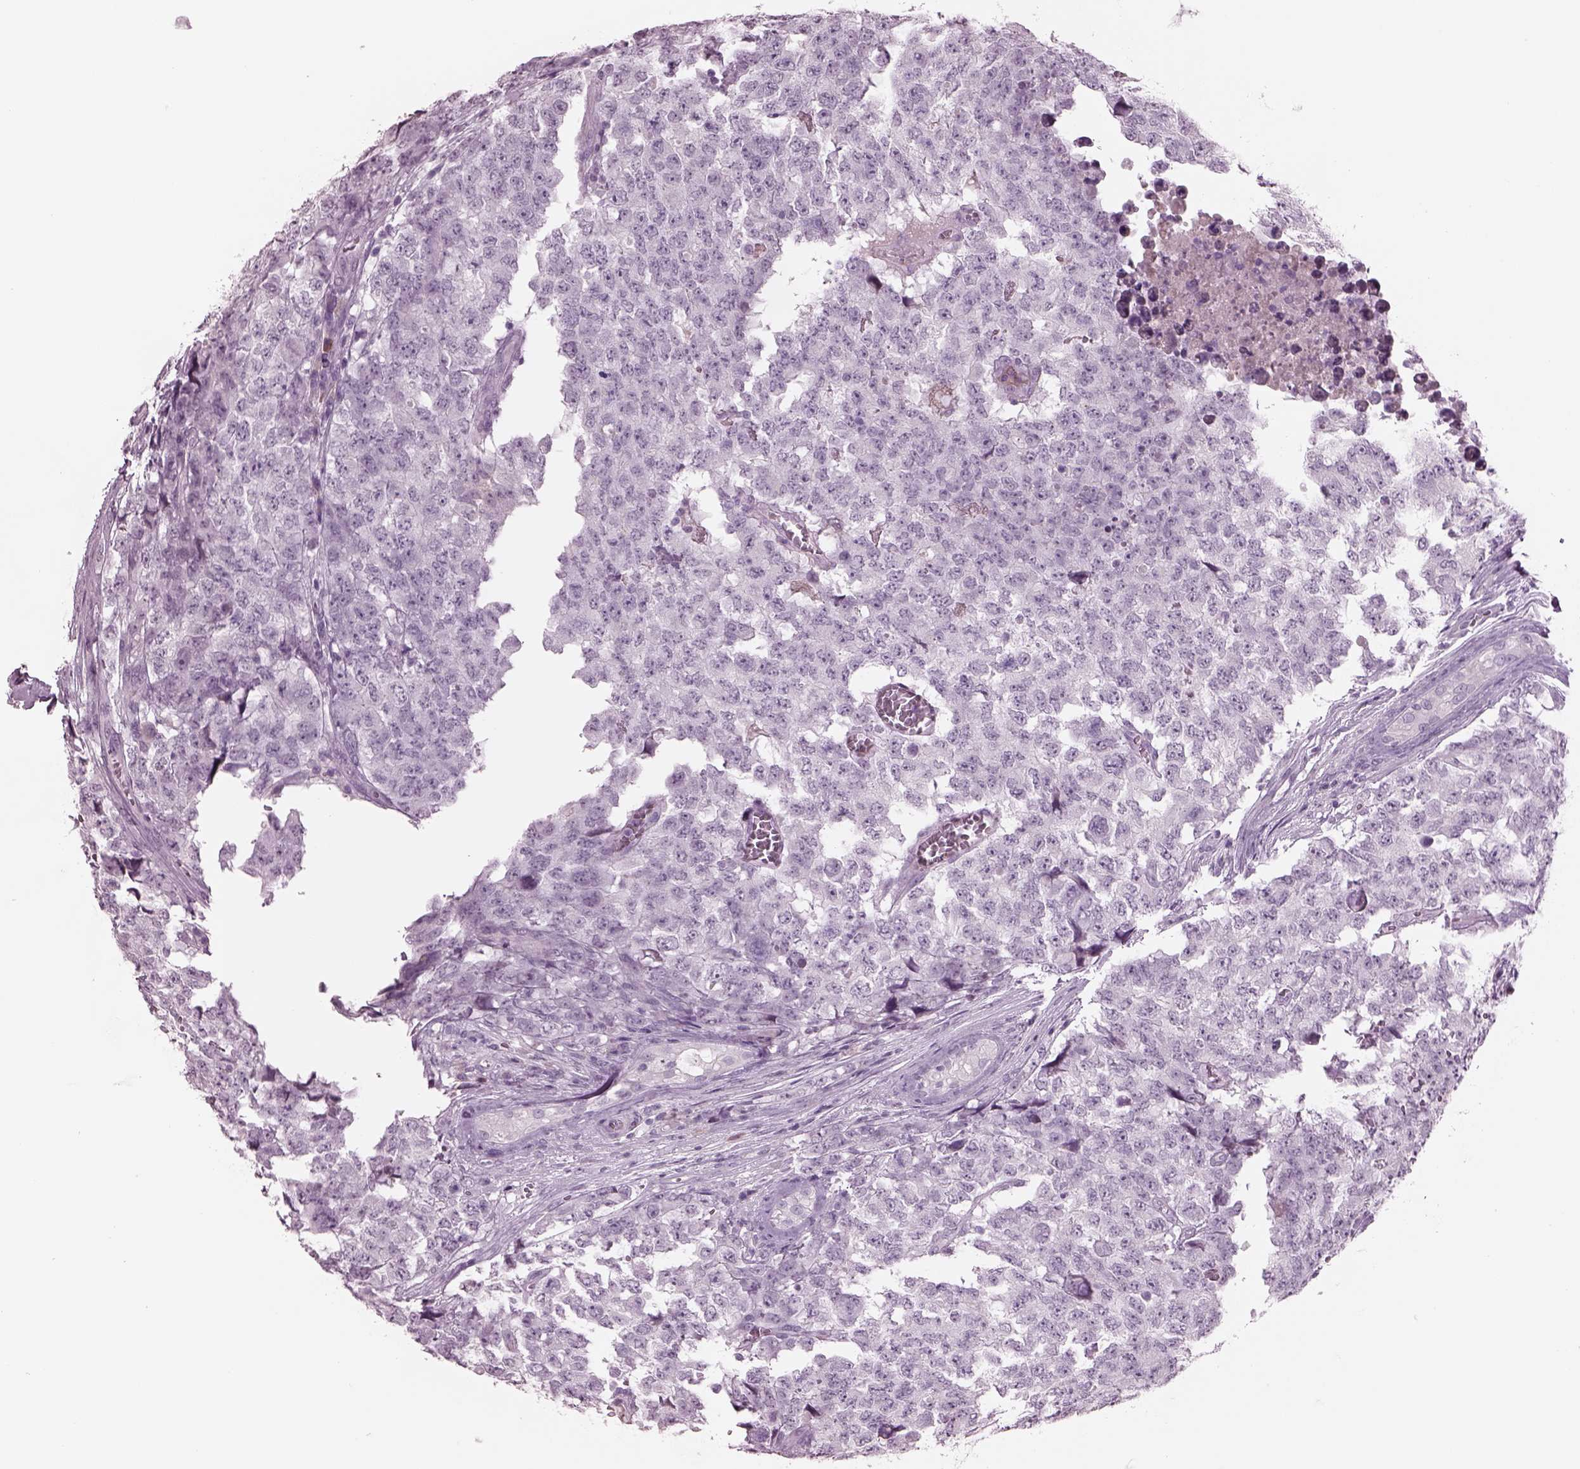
{"staining": {"intensity": "negative", "quantity": "none", "location": "none"}, "tissue": "testis cancer", "cell_type": "Tumor cells", "image_type": "cancer", "snomed": [{"axis": "morphology", "description": "Carcinoma, Embryonal, NOS"}, {"axis": "topography", "description": "Testis"}], "caption": "This histopathology image is of testis embryonal carcinoma stained with immunohistochemistry (IHC) to label a protein in brown with the nuclei are counter-stained blue. There is no expression in tumor cells. Brightfield microscopy of immunohistochemistry (IHC) stained with DAB (3,3'-diaminobenzidine) (brown) and hematoxylin (blue), captured at high magnification.", "gene": "CYLC1", "patient": {"sex": "male", "age": 23}}